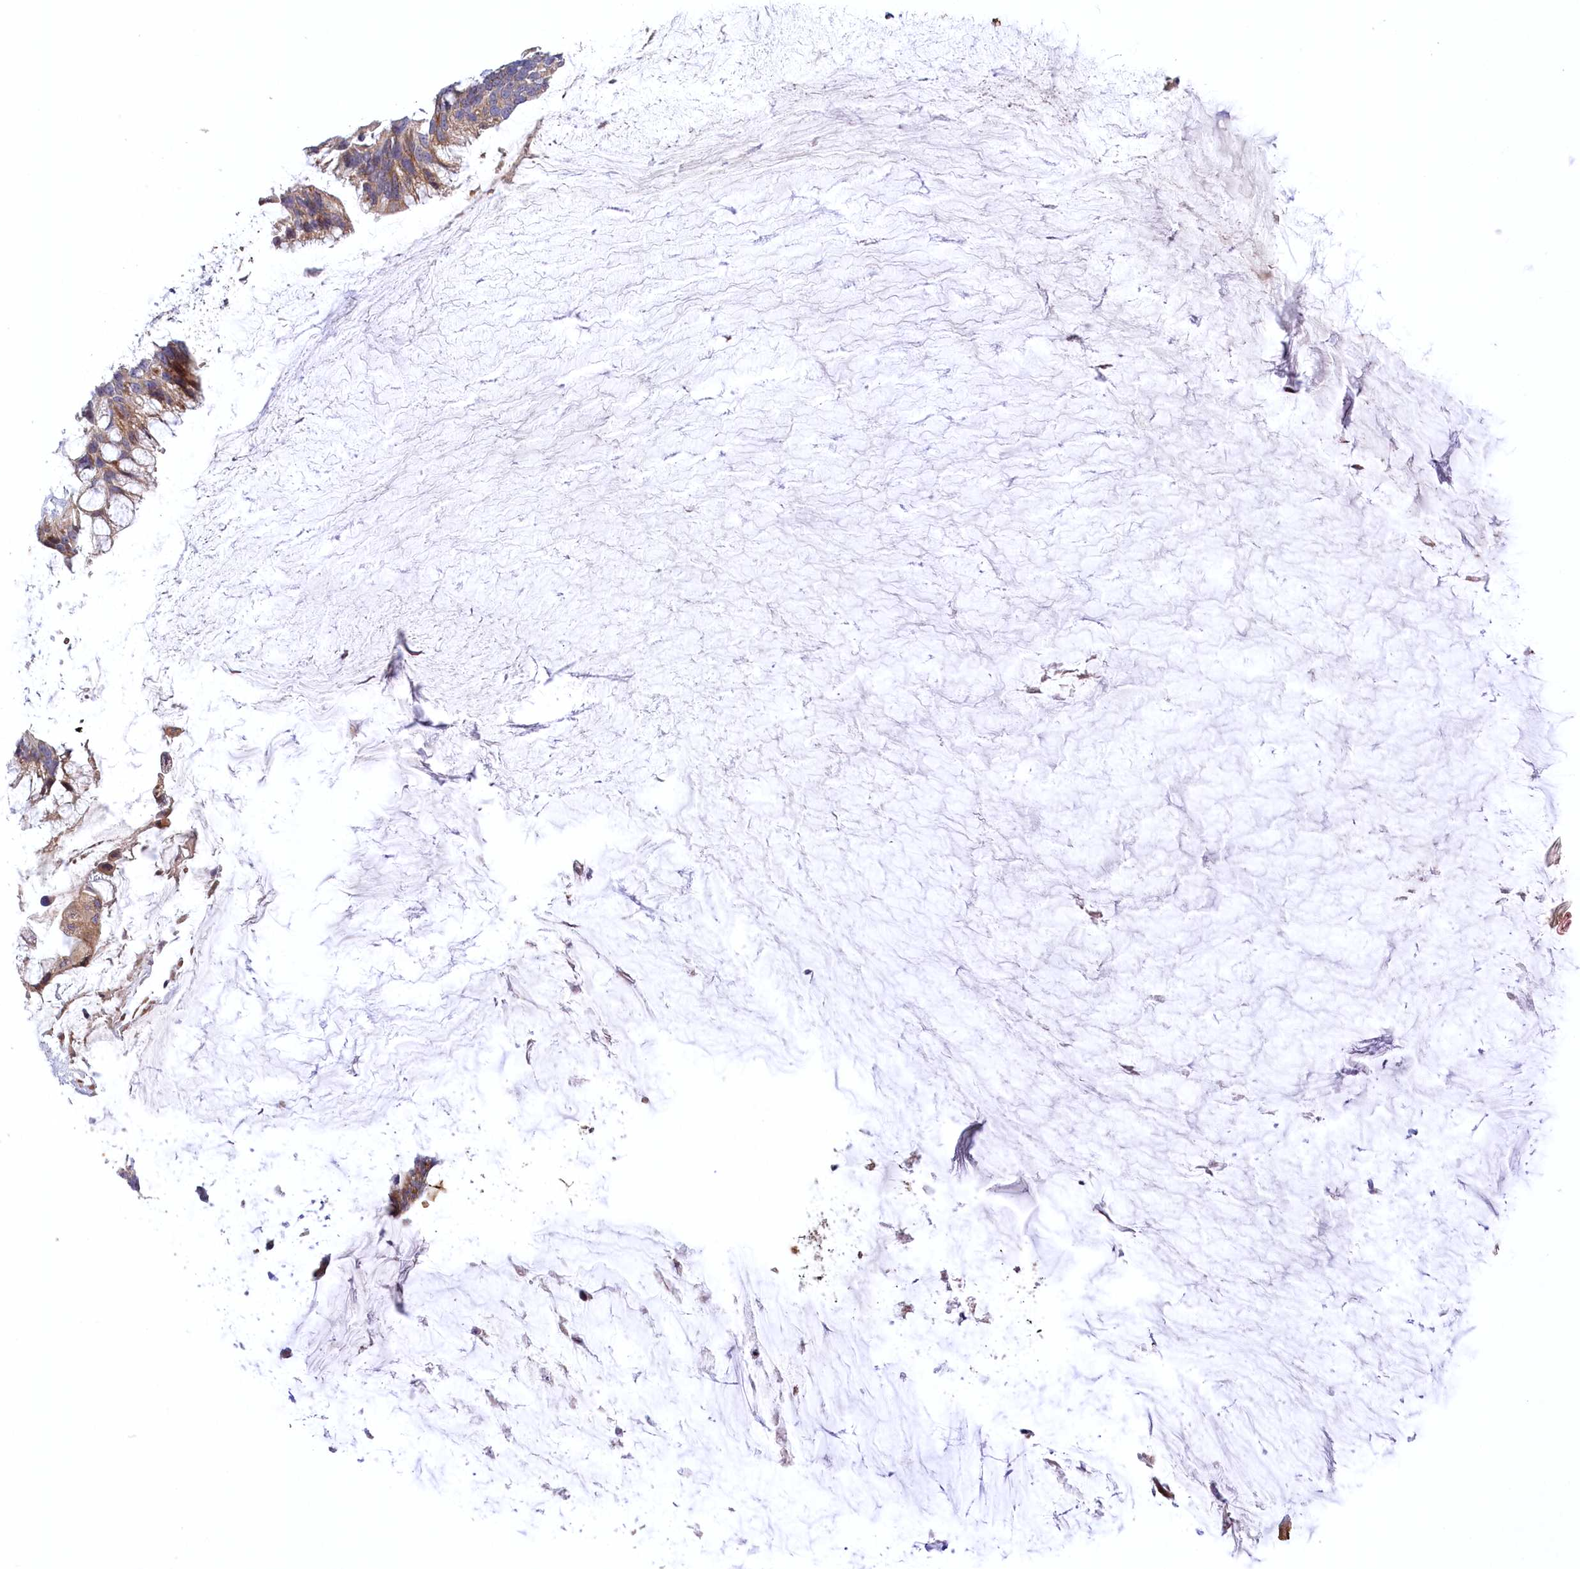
{"staining": {"intensity": "moderate", "quantity": ">75%", "location": "cytoplasmic/membranous"}, "tissue": "ovarian cancer", "cell_type": "Tumor cells", "image_type": "cancer", "snomed": [{"axis": "morphology", "description": "Cystadenocarcinoma, mucinous, NOS"}, {"axis": "topography", "description": "Ovary"}], "caption": "Ovarian mucinous cystadenocarcinoma stained for a protein (brown) reveals moderate cytoplasmic/membranous positive positivity in about >75% of tumor cells.", "gene": "TRUB1", "patient": {"sex": "female", "age": 39}}